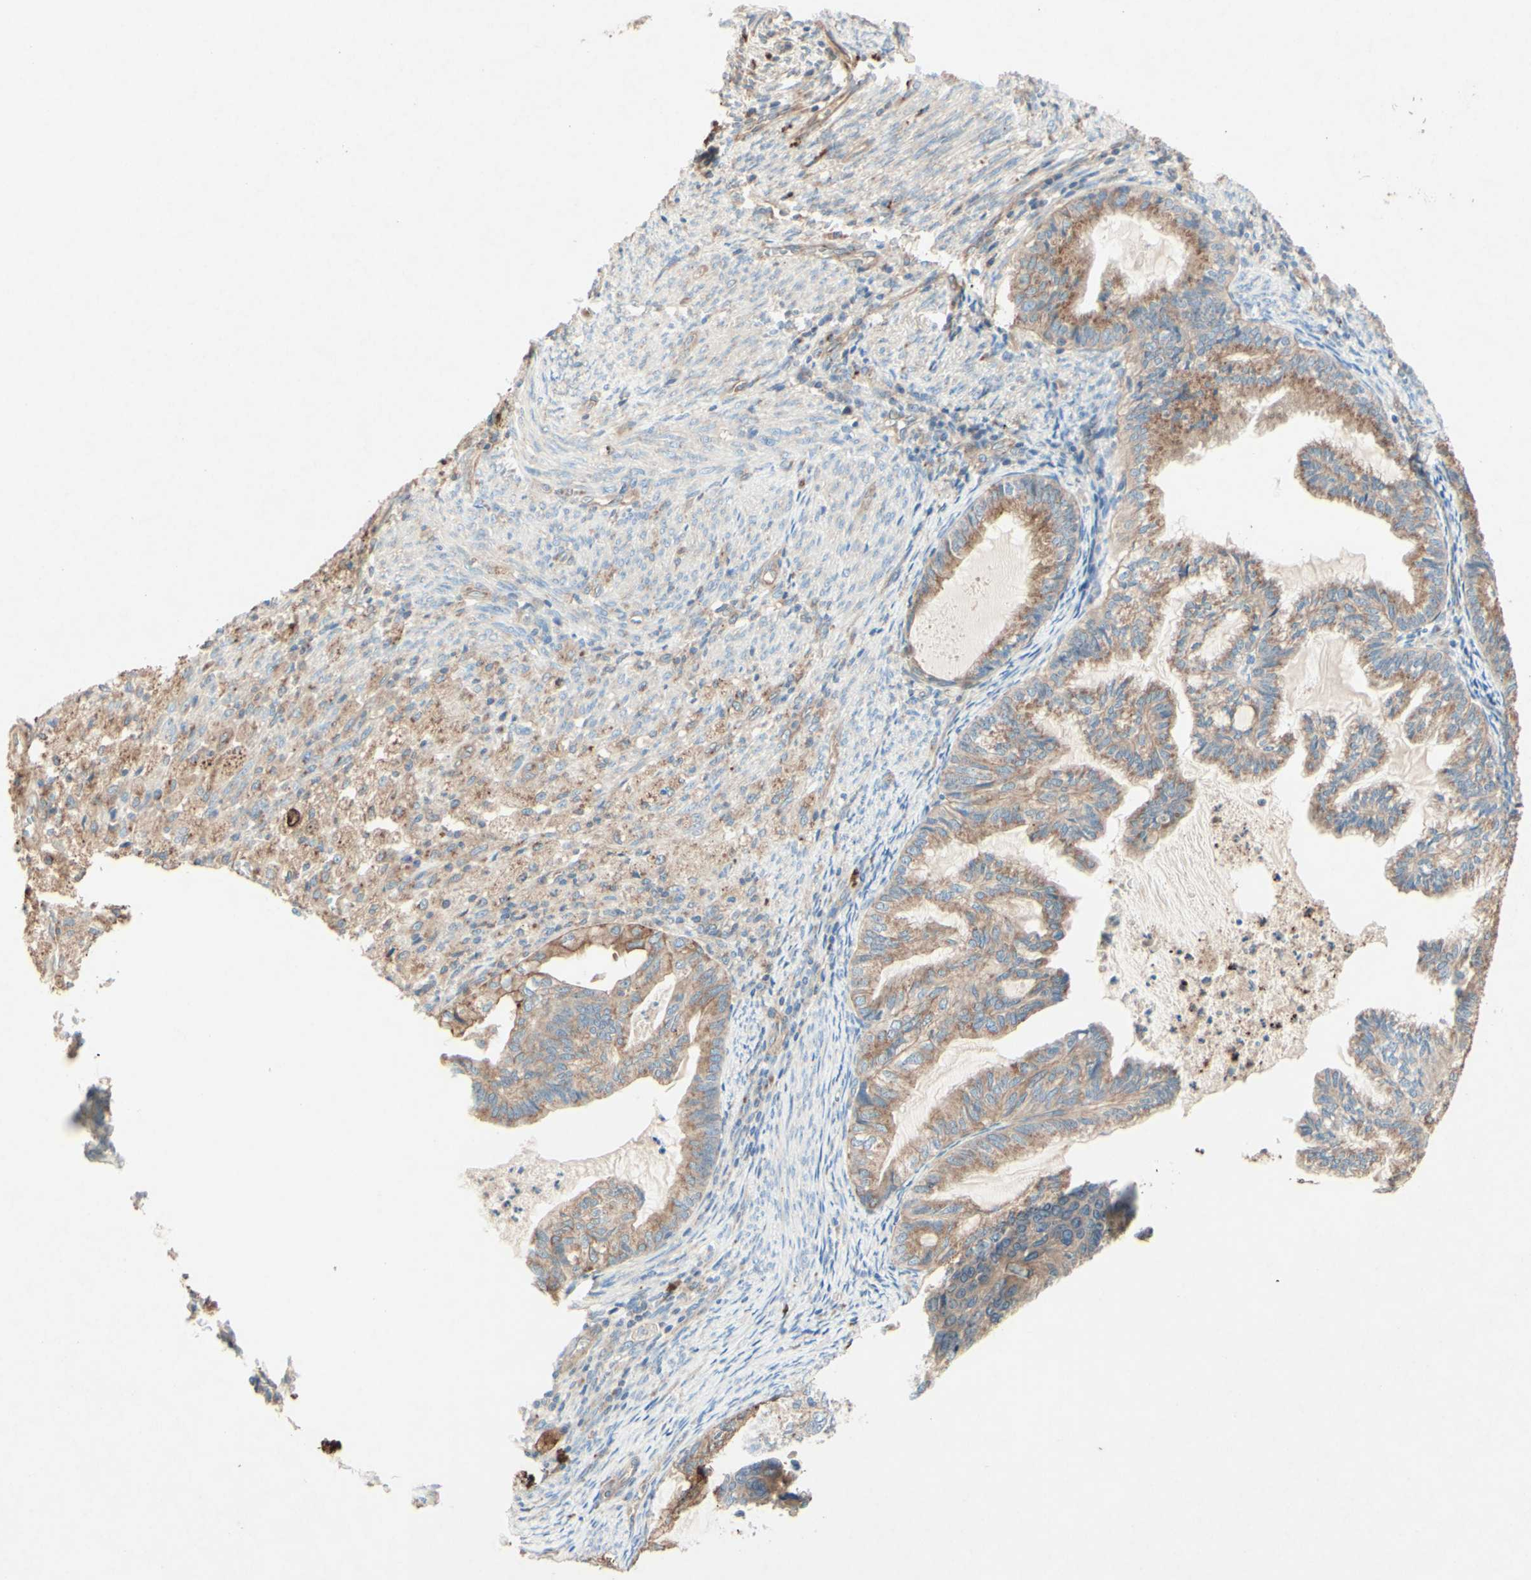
{"staining": {"intensity": "moderate", "quantity": ">75%", "location": "cytoplasmic/membranous"}, "tissue": "cervical cancer", "cell_type": "Tumor cells", "image_type": "cancer", "snomed": [{"axis": "morphology", "description": "Normal tissue, NOS"}, {"axis": "morphology", "description": "Adenocarcinoma, NOS"}, {"axis": "topography", "description": "Cervix"}, {"axis": "topography", "description": "Endometrium"}], "caption": "Adenocarcinoma (cervical) stained with DAB (3,3'-diaminobenzidine) immunohistochemistry reveals medium levels of moderate cytoplasmic/membranous expression in about >75% of tumor cells. Immunohistochemistry stains the protein of interest in brown and the nuclei are stained blue.", "gene": "MTM1", "patient": {"sex": "female", "age": 86}}